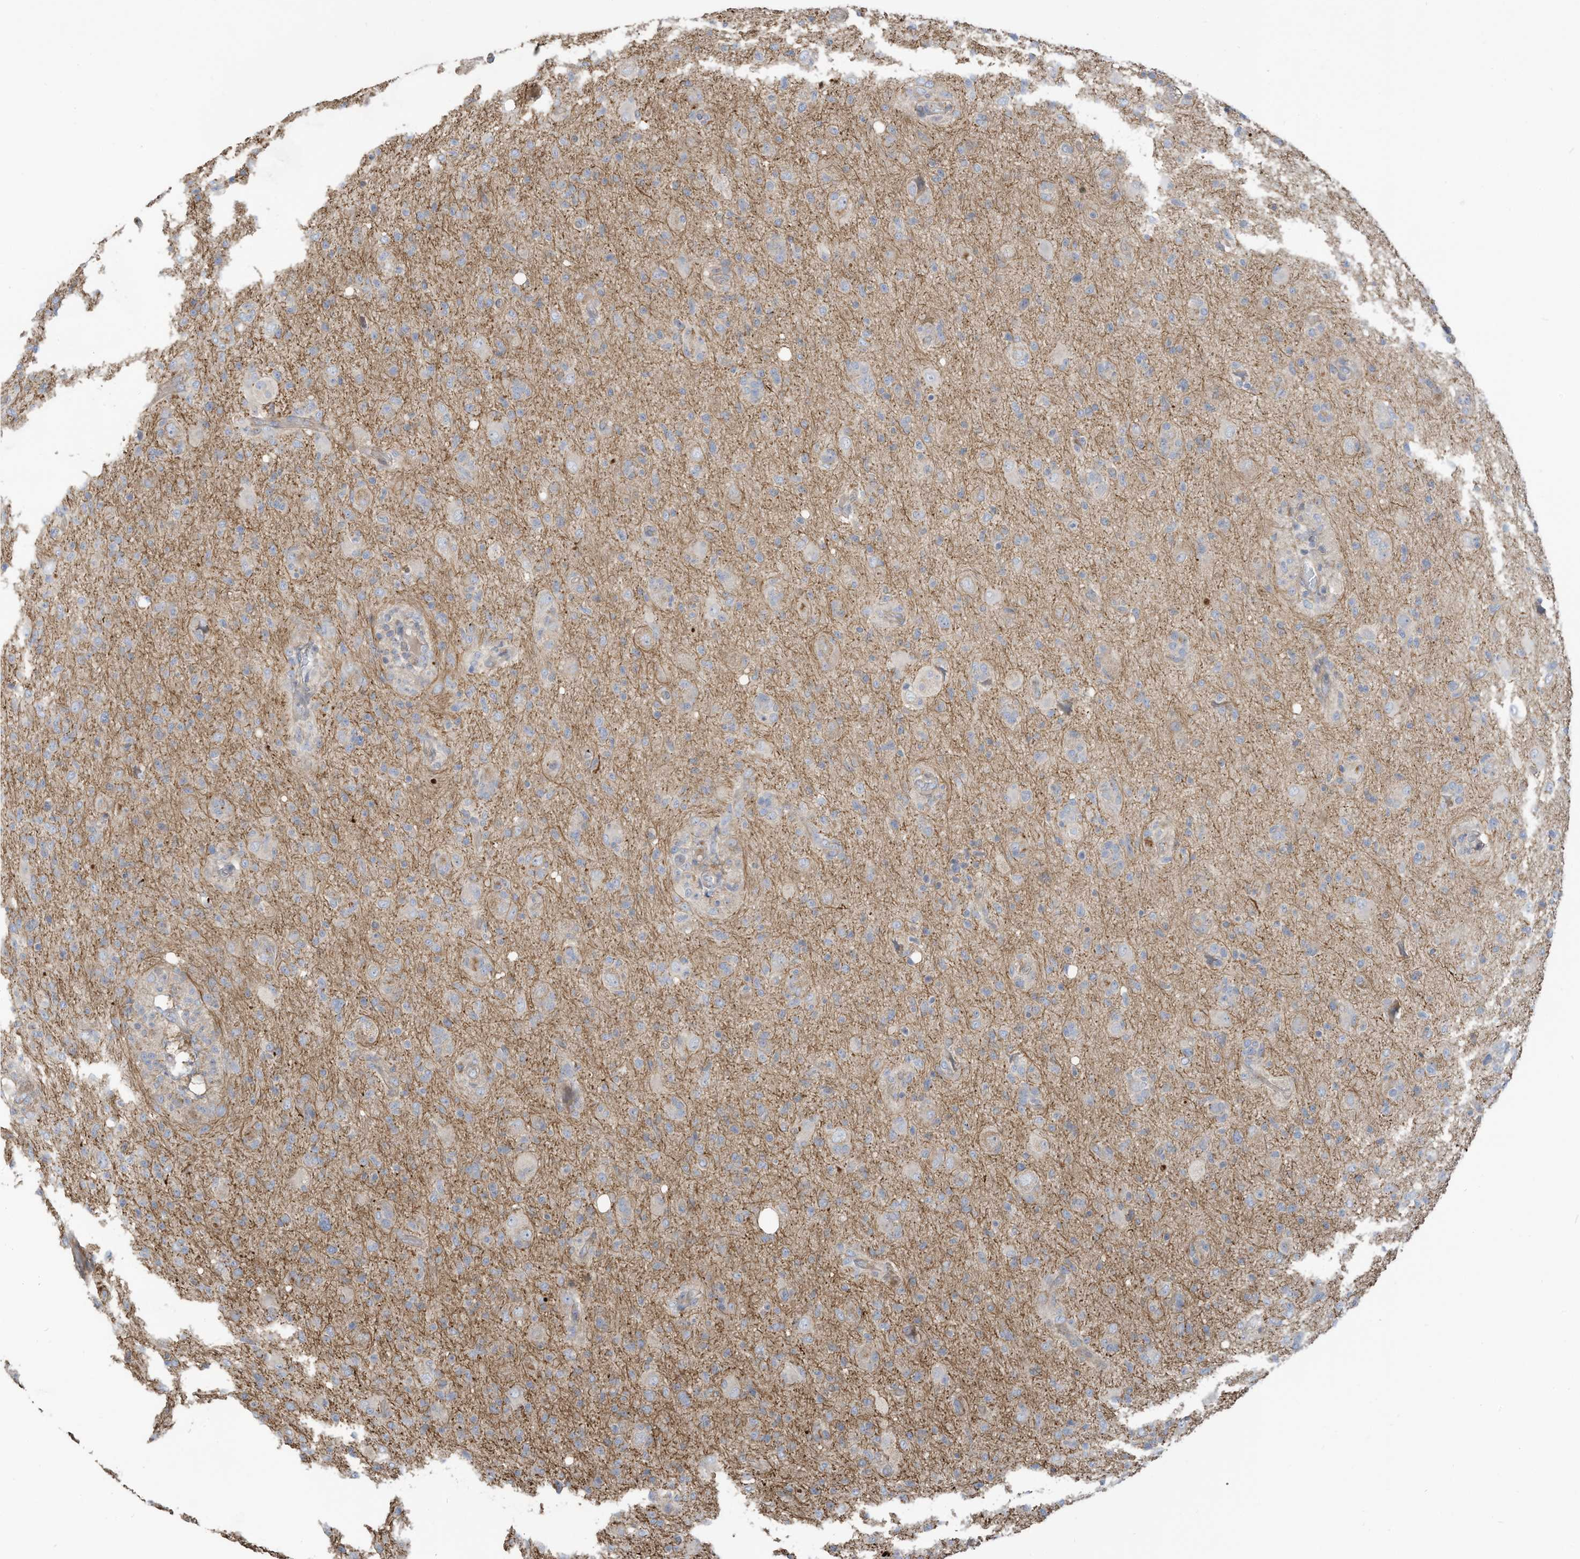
{"staining": {"intensity": "negative", "quantity": "none", "location": "none"}, "tissue": "glioma", "cell_type": "Tumor cells", "image_type": "cancer", "snomed": [{"axis": "morphology", "description": "Glioma, malignant, High grade"}, {"axis": "topography", "description": "Brain"}], "caption": "High power microscopy image of an immunohistochemistry image of glioma, revealing no significant positivity in tumor cells. Brightfield microscopy of immunohistochemistry stained with DAB (3,3'-diaminobenzidine) (brown) and hematoxylin (blue), captured at high magnification.", "gene": "GTPBP2", "patient": {"sex": "female", "age": 57}}